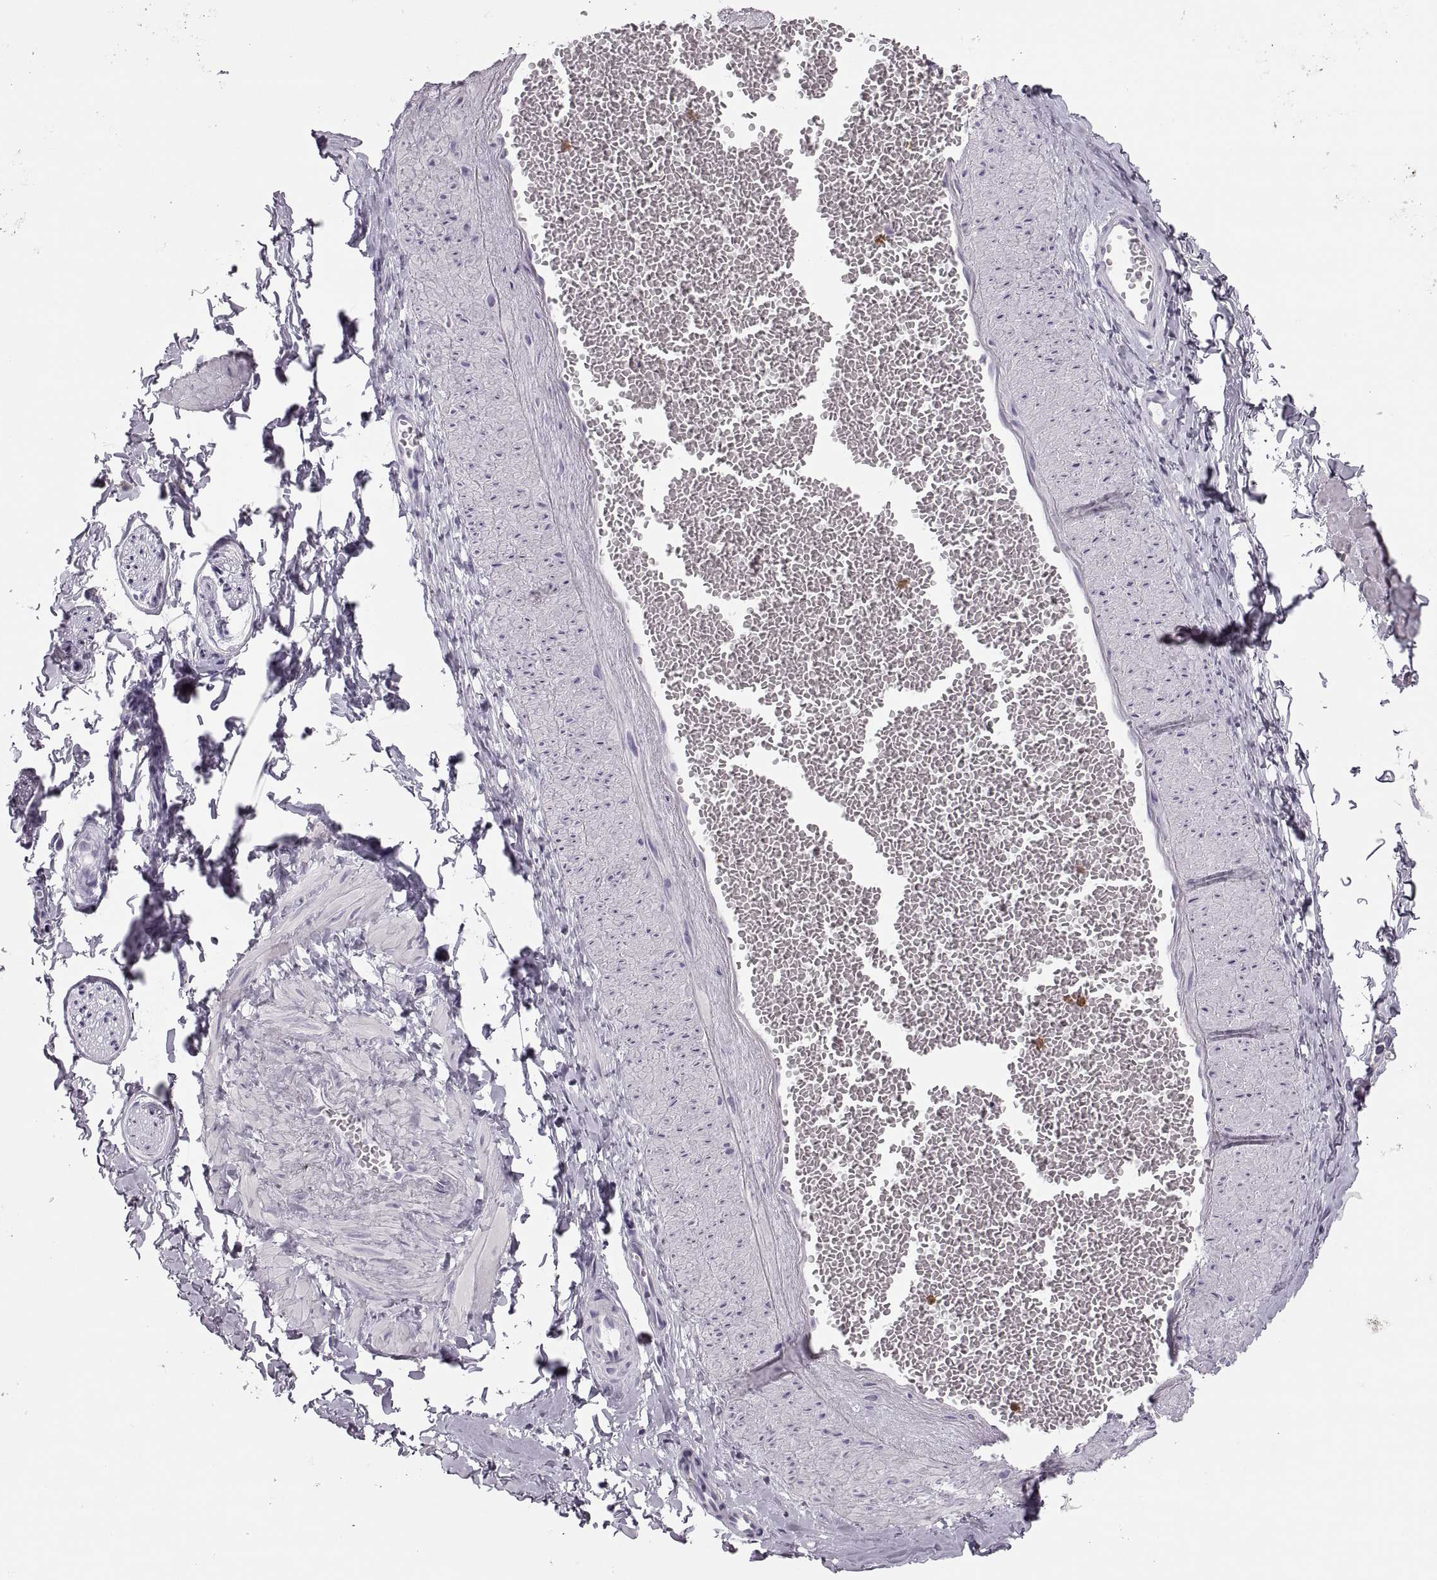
{"staining": {"intensity": "negative", "quantity": "none", "location": "none"}, "tissue": "adipose tissue", "cell_type": "Adipocytes", "image_type": "normal", "snomed": [{"axis": "morphology", "description": "Normal tissue, NOS"}, {"axis": "topography", "description": "Smooth muscle"}, {"axis": "topography", "description": "Peripheral nerve tissue"}], "caption": "This is a image of IHC staining of unremarkable adipose tissue, which shows no expression in adipocytes.", "gene": "MILR1", "patient": {"sex": "male", "age": 22}}